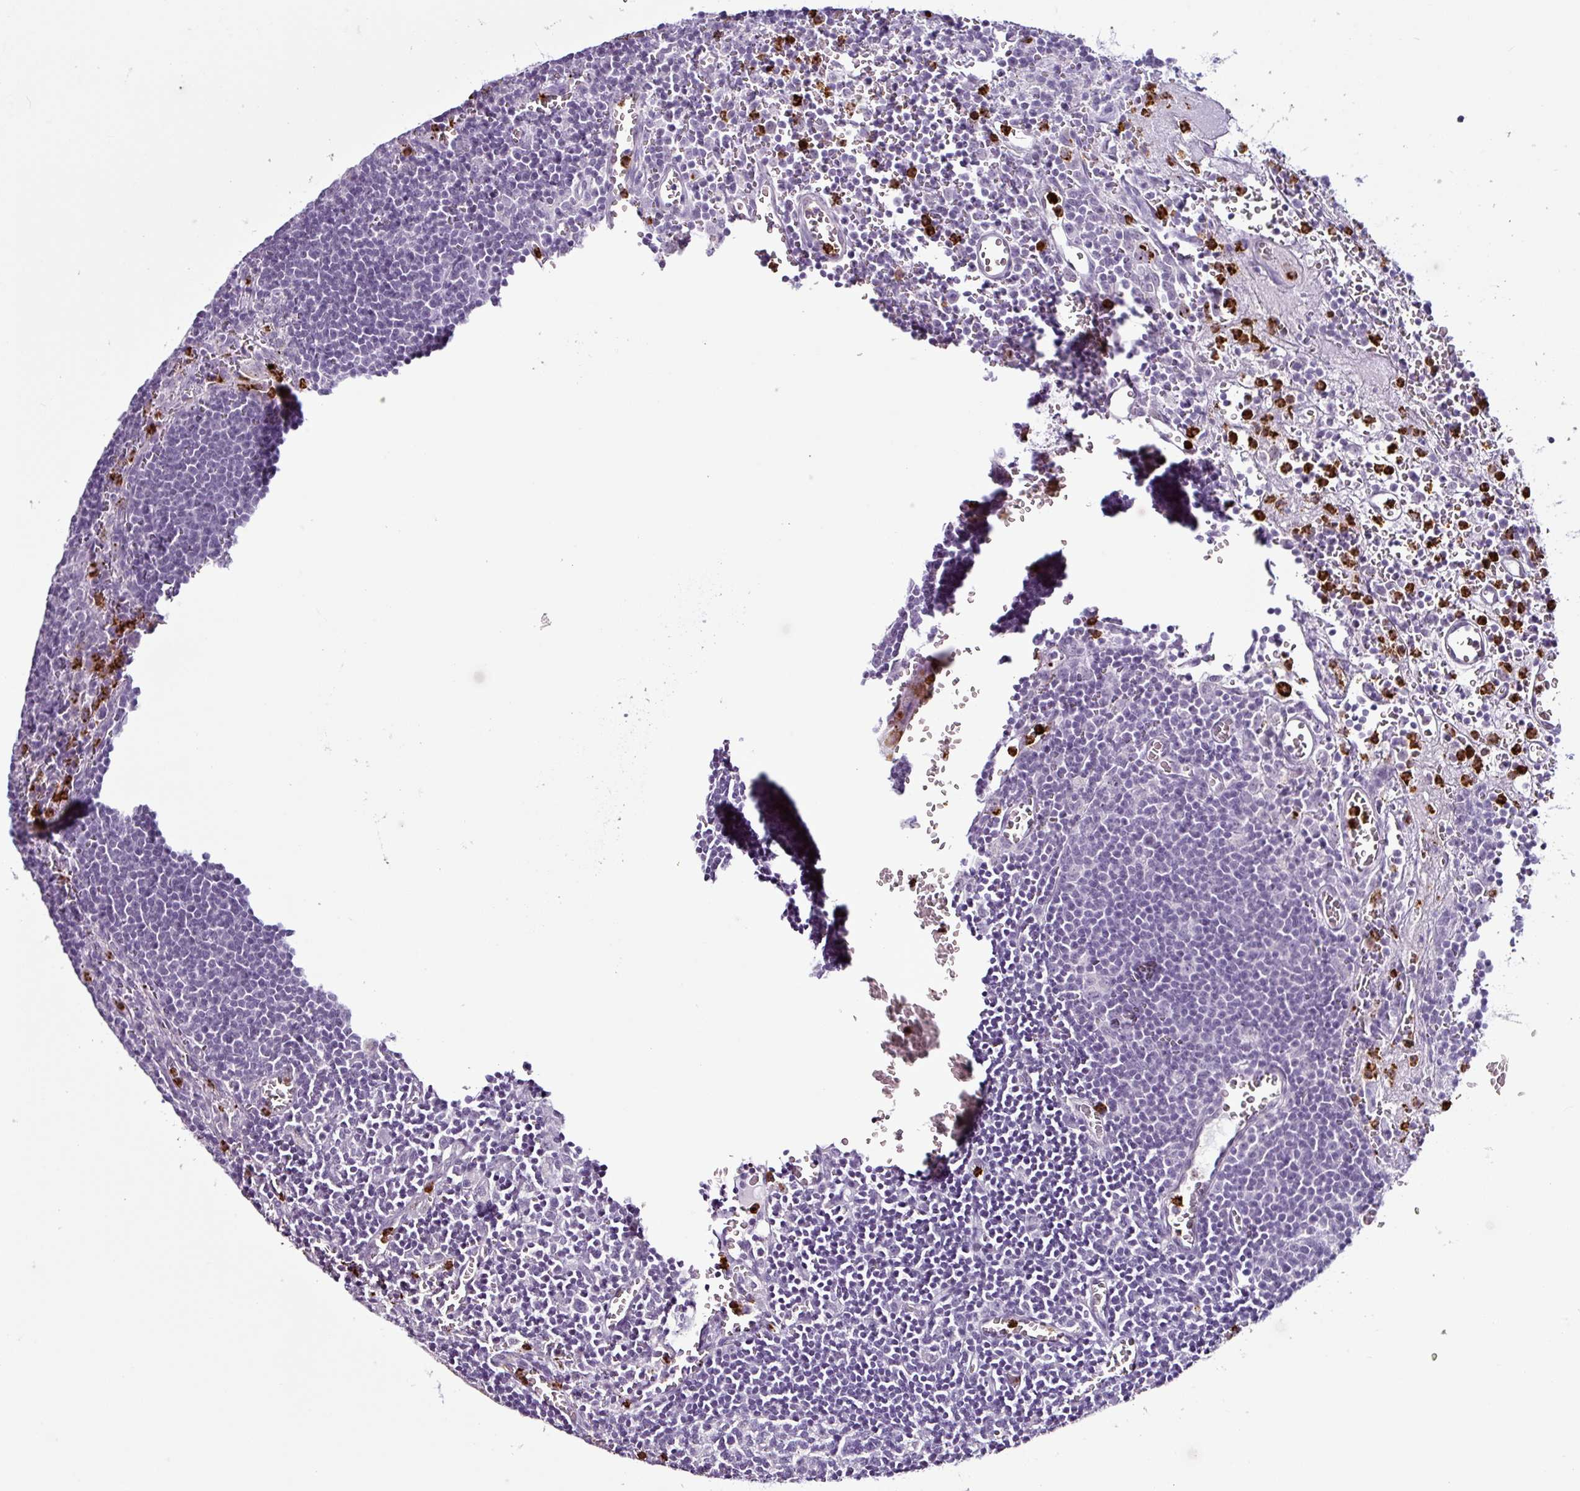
{"staining": {"intensity": "negative", "quantity": "none", "location": "none"}, "tissue": "lymph node", "cell_type": "Germinal center cells", "image_type": "normal", "snomed": [{"axis": "morphology", "description": "Normal tissue, NOS"}, {"axis": "topography", "description": "Lymph node"}], "caption": "IHC histopathology image of unremarkable lymph node: lymph node stained with DAB (3,3'-diaminobenzidine) shows no significant protein staining in germinal center cells.", "gene": "TMEM178A", "patient": {"sex": "male", "age": 50}}